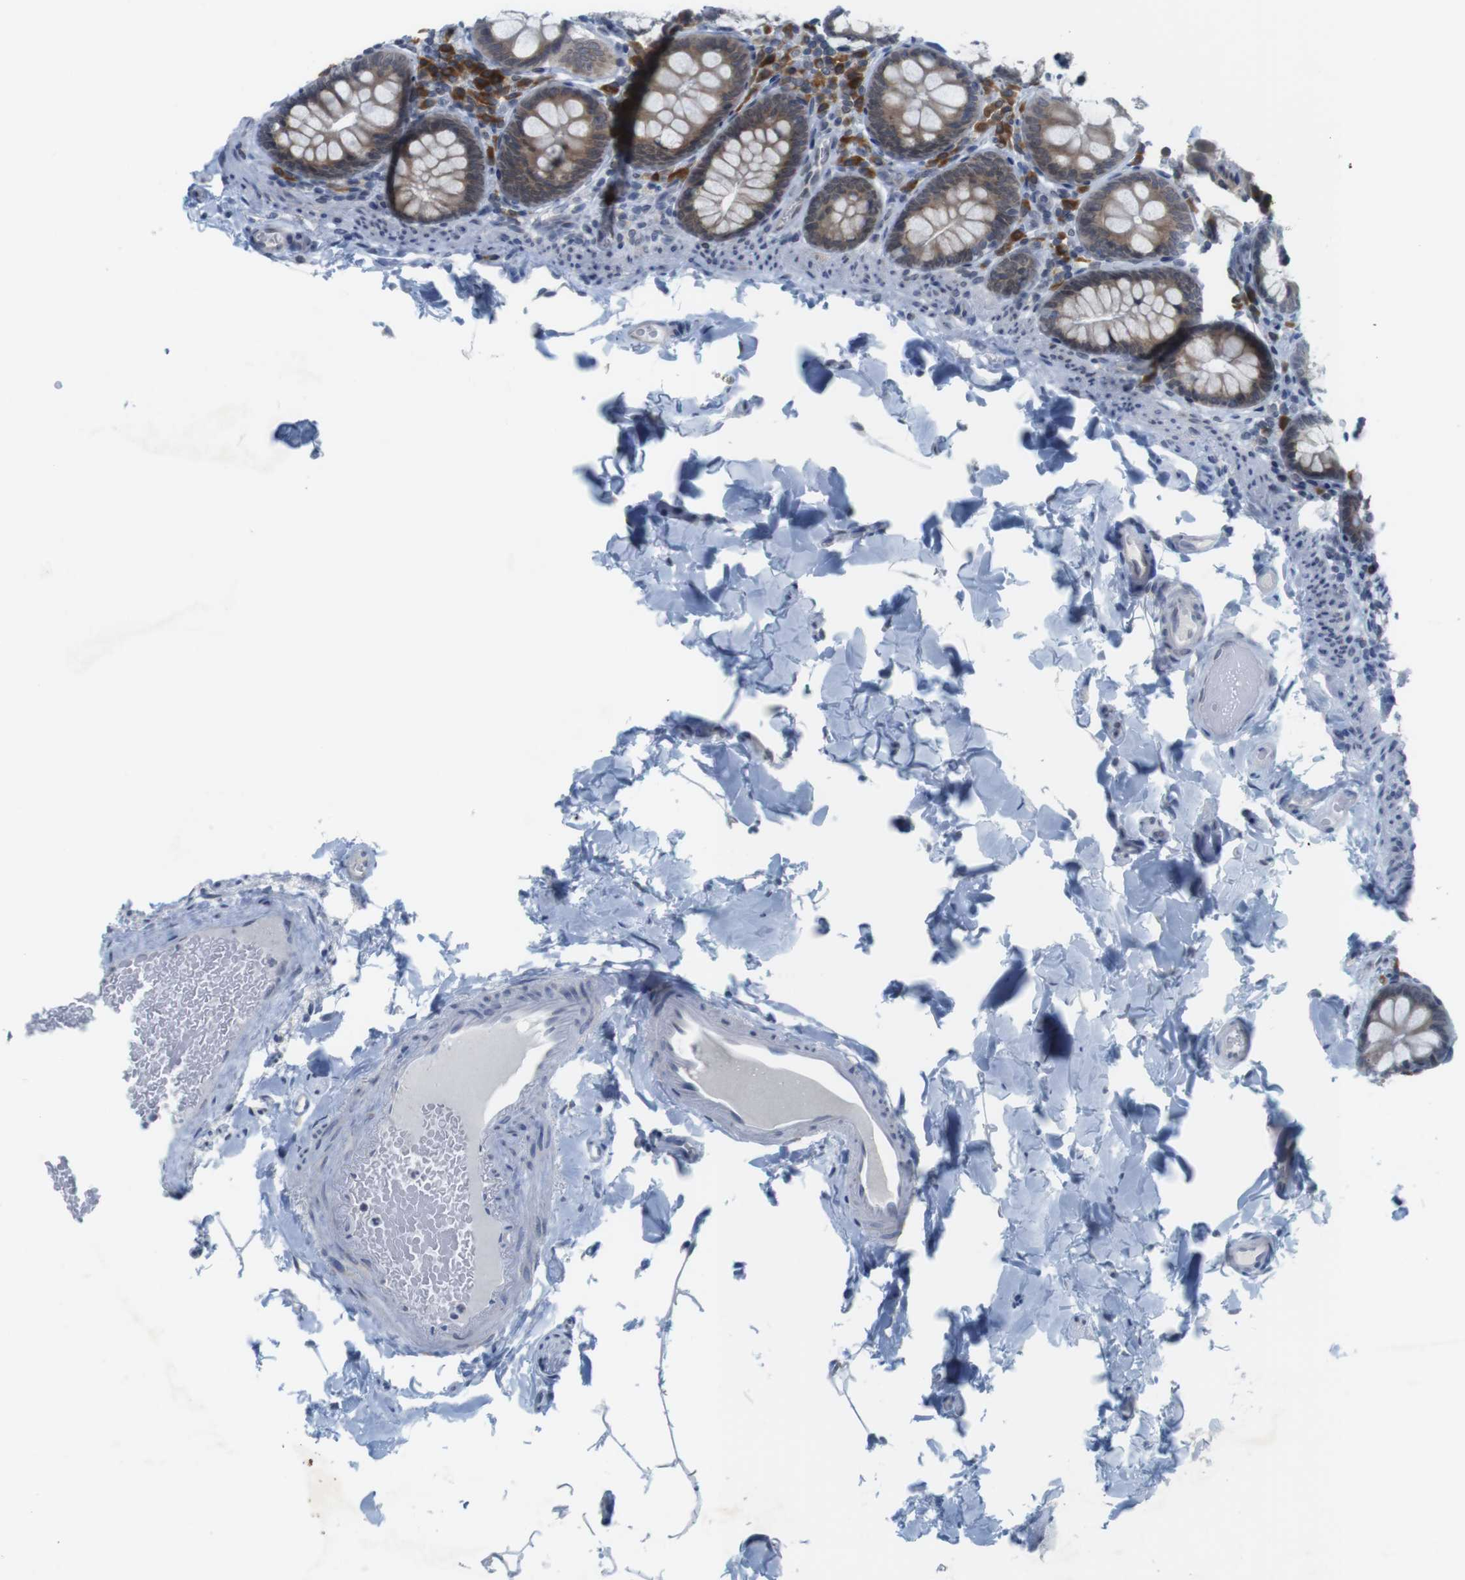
{"staining": {"intensity": "negative", "quantity": "none", "location": "none"}, "tissue": "colon", "cell_type": "Endothelial cells", "image_type": "normal", "snomed": [{"axis": "morphology", "description": "Normal tissue, NOS"}, {"axis": "topography", "description": "Colon"}], "caption": "A high-resolution image shows immunohistochemistry staining of normal colon, which reveals no significant expression in endothelial cells.", "gene": "ERGIC3", "patient": {"sex": "female", "age": 61}}